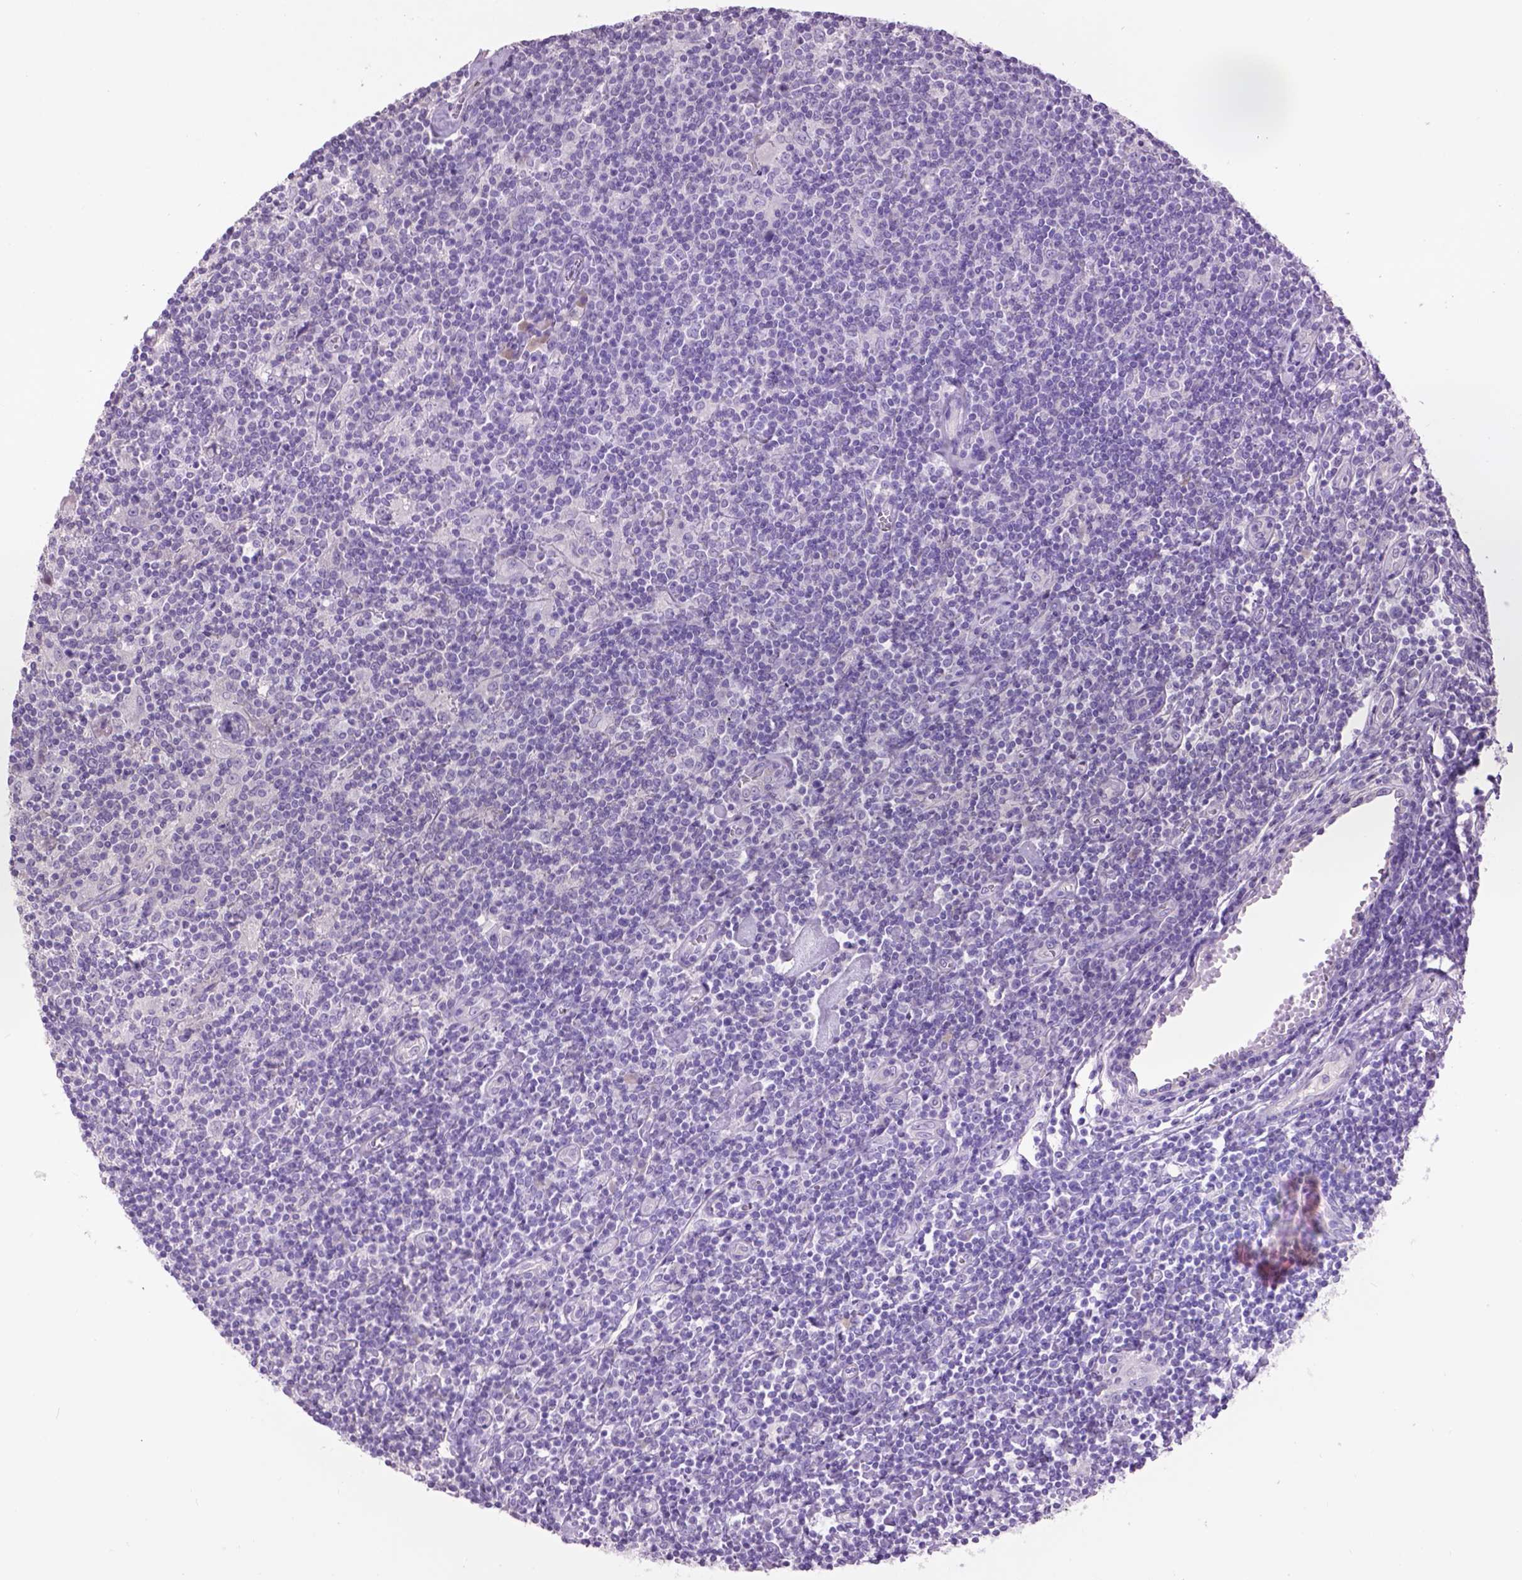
{"staining": {"intensity": "negative", "quantity": "none", "location": "none"}, "tissue": "lymphoma", "cell_type": "Tumor cells", "image_type": "cancer", "snomed": [{"axis": "morphology", "description": "Hodgkin's disease, NOS"}, {"axis": "topography", "description": "Lymph node"}], "caption": "Tumor cells are negative for brown protein staining in lymphoma.", "gene": "CRYBA4", "patient": {"sex": "male", "age": 40}}